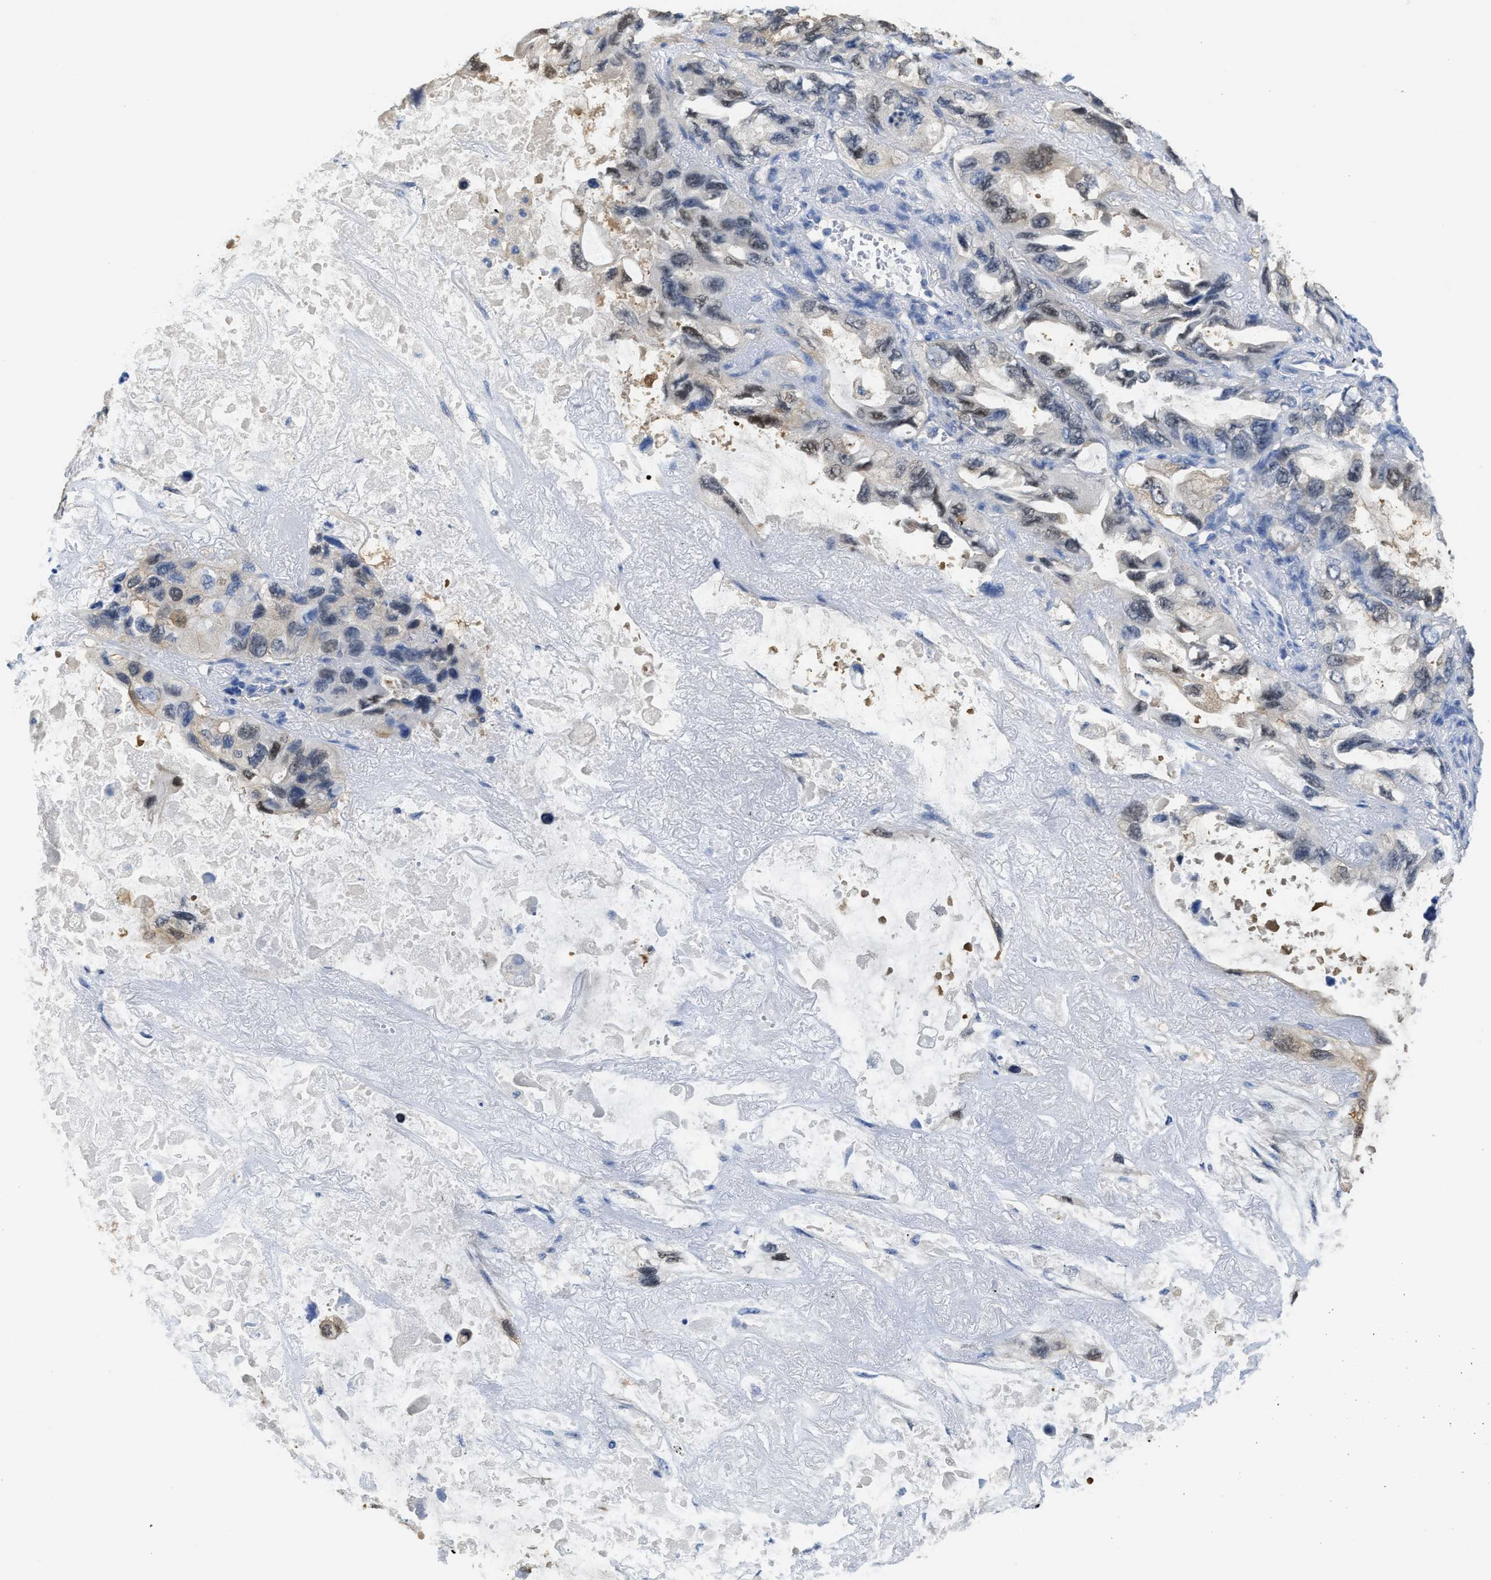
{"staining": {"intensity": "weak", "quantity": "25%-75%", "location": "nuclear"}, "tissue": "lung cancer", "cell_type": "Tumor cells", "image_type": "cancer", "snomed": [{"axis": "morphology", "description": "Squamous cell carcinoma, NOS"}, {"axis": "topography", "description": "Lung"}], "caption": "Tumor cells exhibit weak nuclear positivity in about 25%-75% of cells in lung squamous cell carcinoma. Using DAB (brown) and hematoxylin (blue) stains, captured at high magnification using brightfield microscopy.", "gene": "ASS1", "patient": {"sex": "female", "age": 73}}